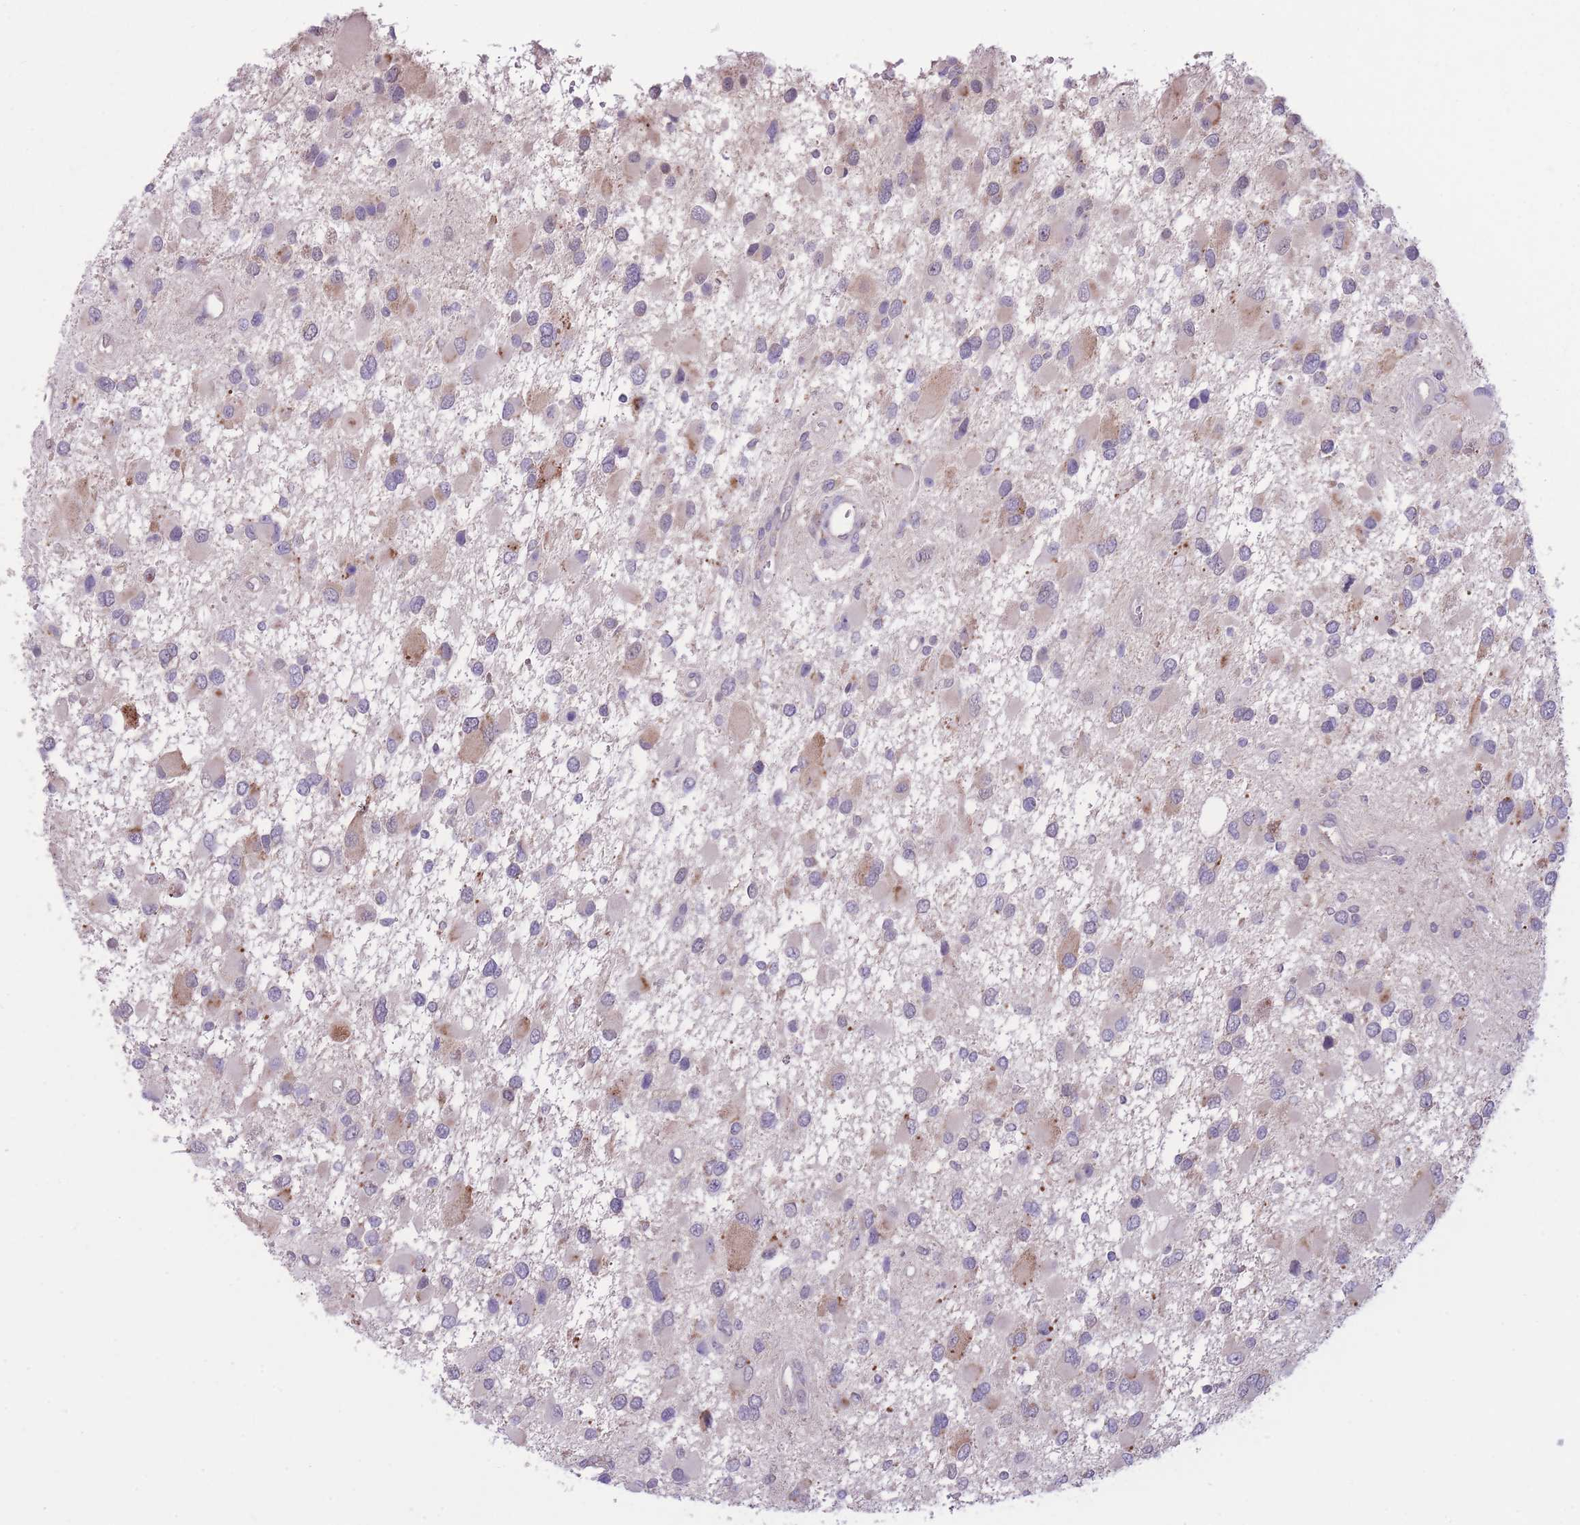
{"staining": {"intensity": "moderate", "quantity": "<25%", "location": "cytoplasmic/membranous"}, "tissue": "glioma", "cell_type": "Tumor cells", "image_type": "cancer", "snomed": [{"axis": "morphology", "description": "Glioma, malignant, High grade"}, {"axis": "topography", "description": "Brain"}], "caption": "Human malignant glioma (high-grade) stained for a protein (brown) exhibits moderate cytoplasmic/membranous positive staining in about <25% of tumor cells.", "gene": "CCT6B", "patient": {"sex": "male", "age": 53}}